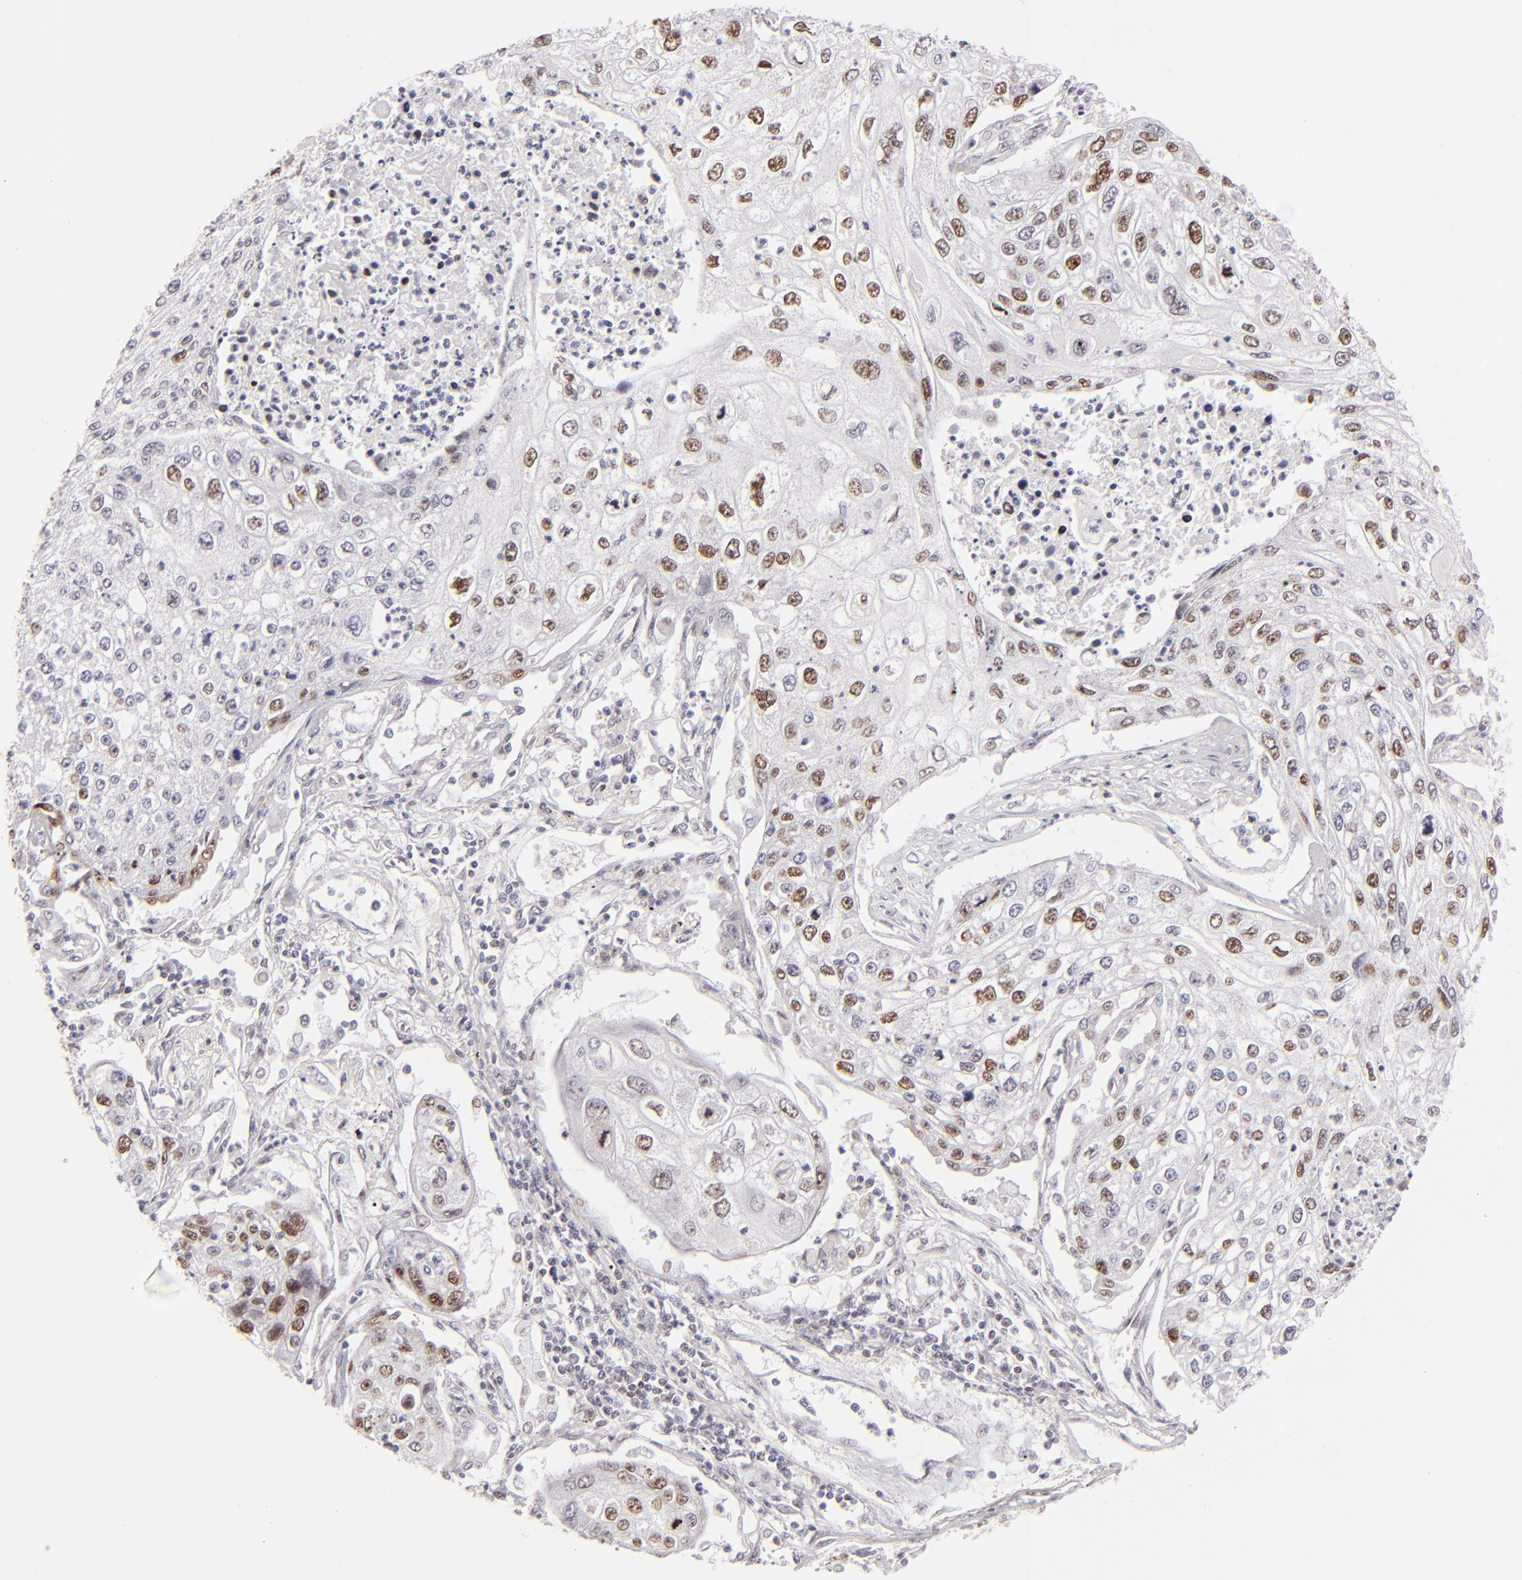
{"staining": {"intensity": "moderate", "quantity": "<25%", "location": "nuclear"}, "tissue": "lung cancer", "cell_type": "Tumor cells", "image_type": "cancer", "snomed": [{"axis": "morphology", "description": "Squamous cell carcinoma, NOS"}, {"axis": "topography", "description": "Lung"}], "caption": "This image exhibits IHC staining of squamous cell carcinoma (lung), with low moderate nuclear positivity in approximately <25% of tumor cells.", "gene": "POU2F1", "patient": {"sex": "male", "age": 75}}